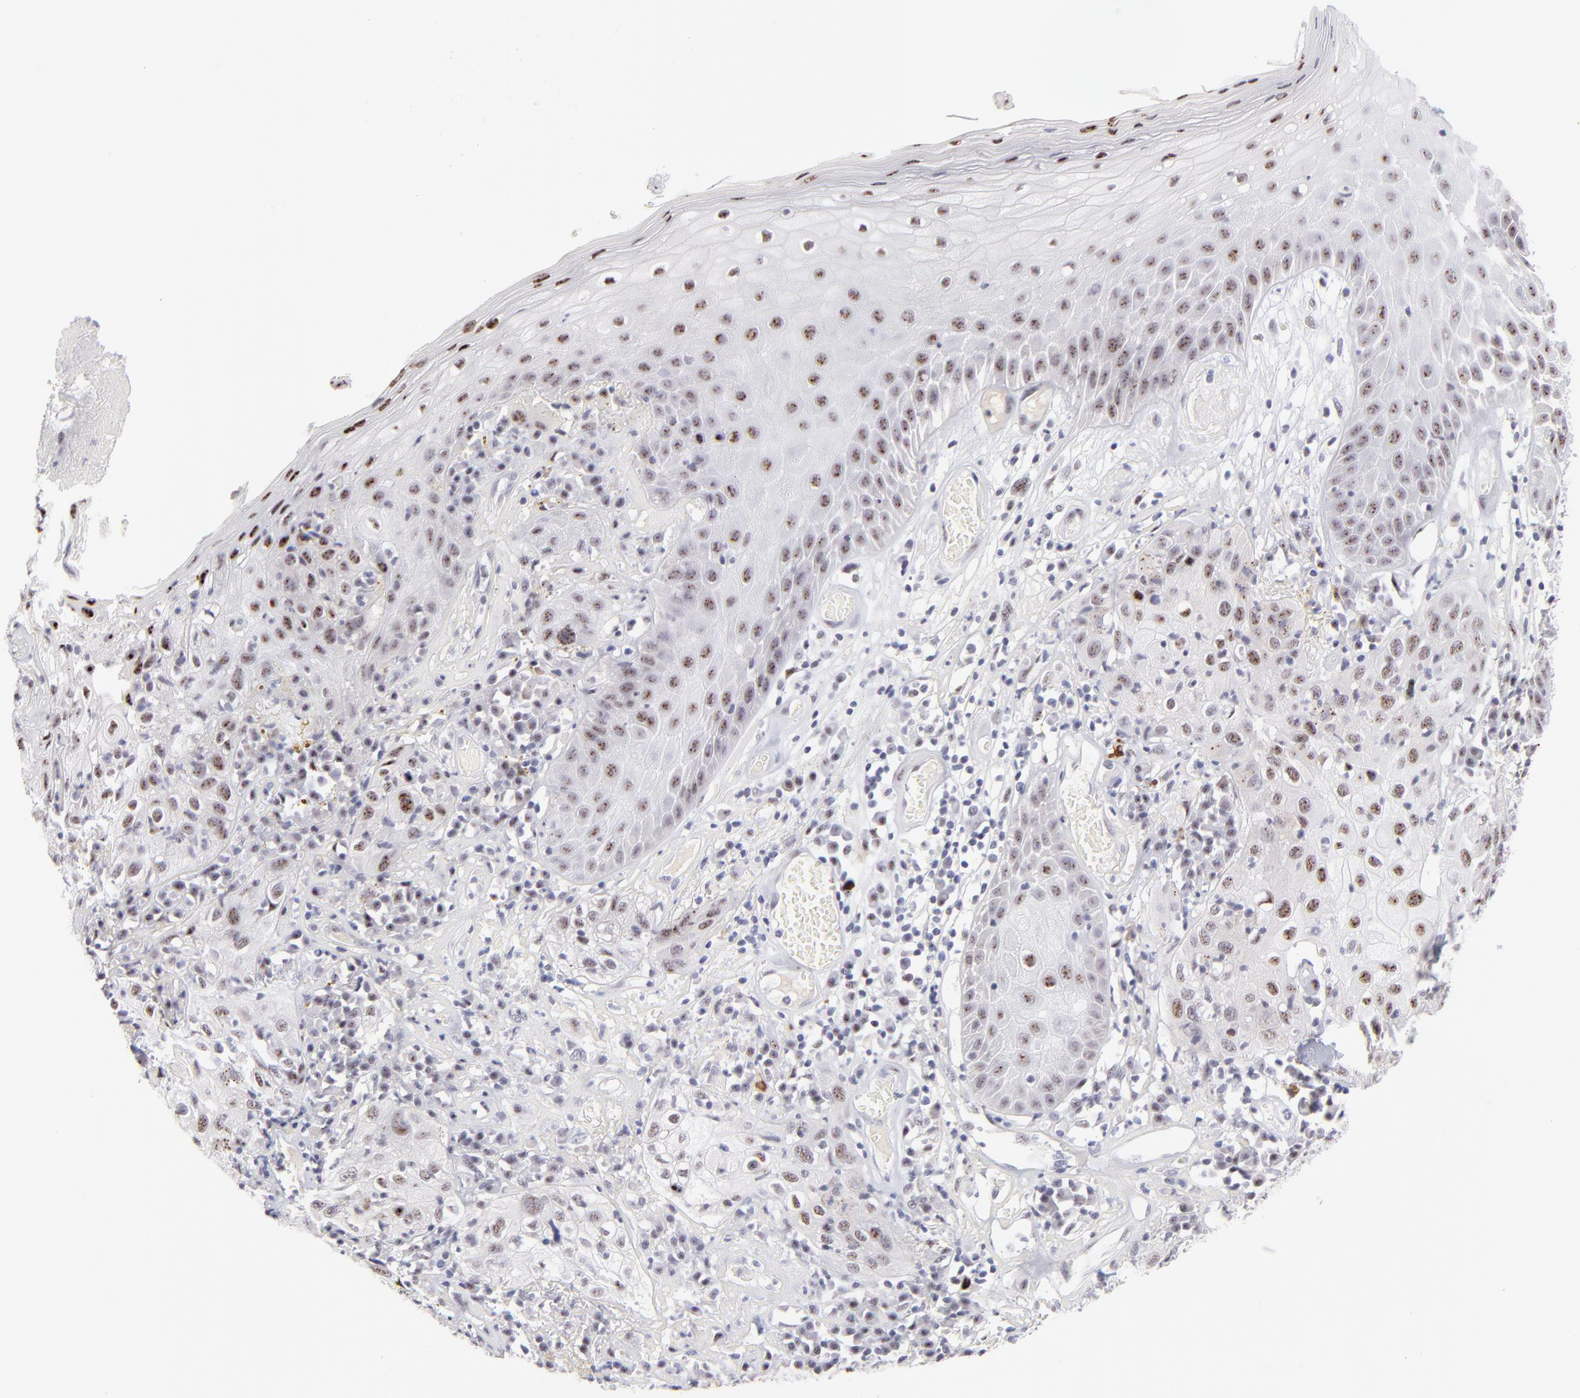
{"staining": {"intensity": "moderate", "quantity": ">75%", "location": "nuclear"}, "tissue": "skin cancer", "cell_type": "Tumor cells", "image_type": "cancer", "snomed": [{"axis": "morphology", "description": "Squamous cell carcinoma, NOS"}, {"axis": "topography", "description": "Skin"}], "caption": "IHC (DAB) staining of human skin squamous cell carcinoma exhibits moderate nuclear protein positivity in about >75% of tumor cells.", "gene": "CDC25C", "patient": {"sex": "male", "age": 65}}